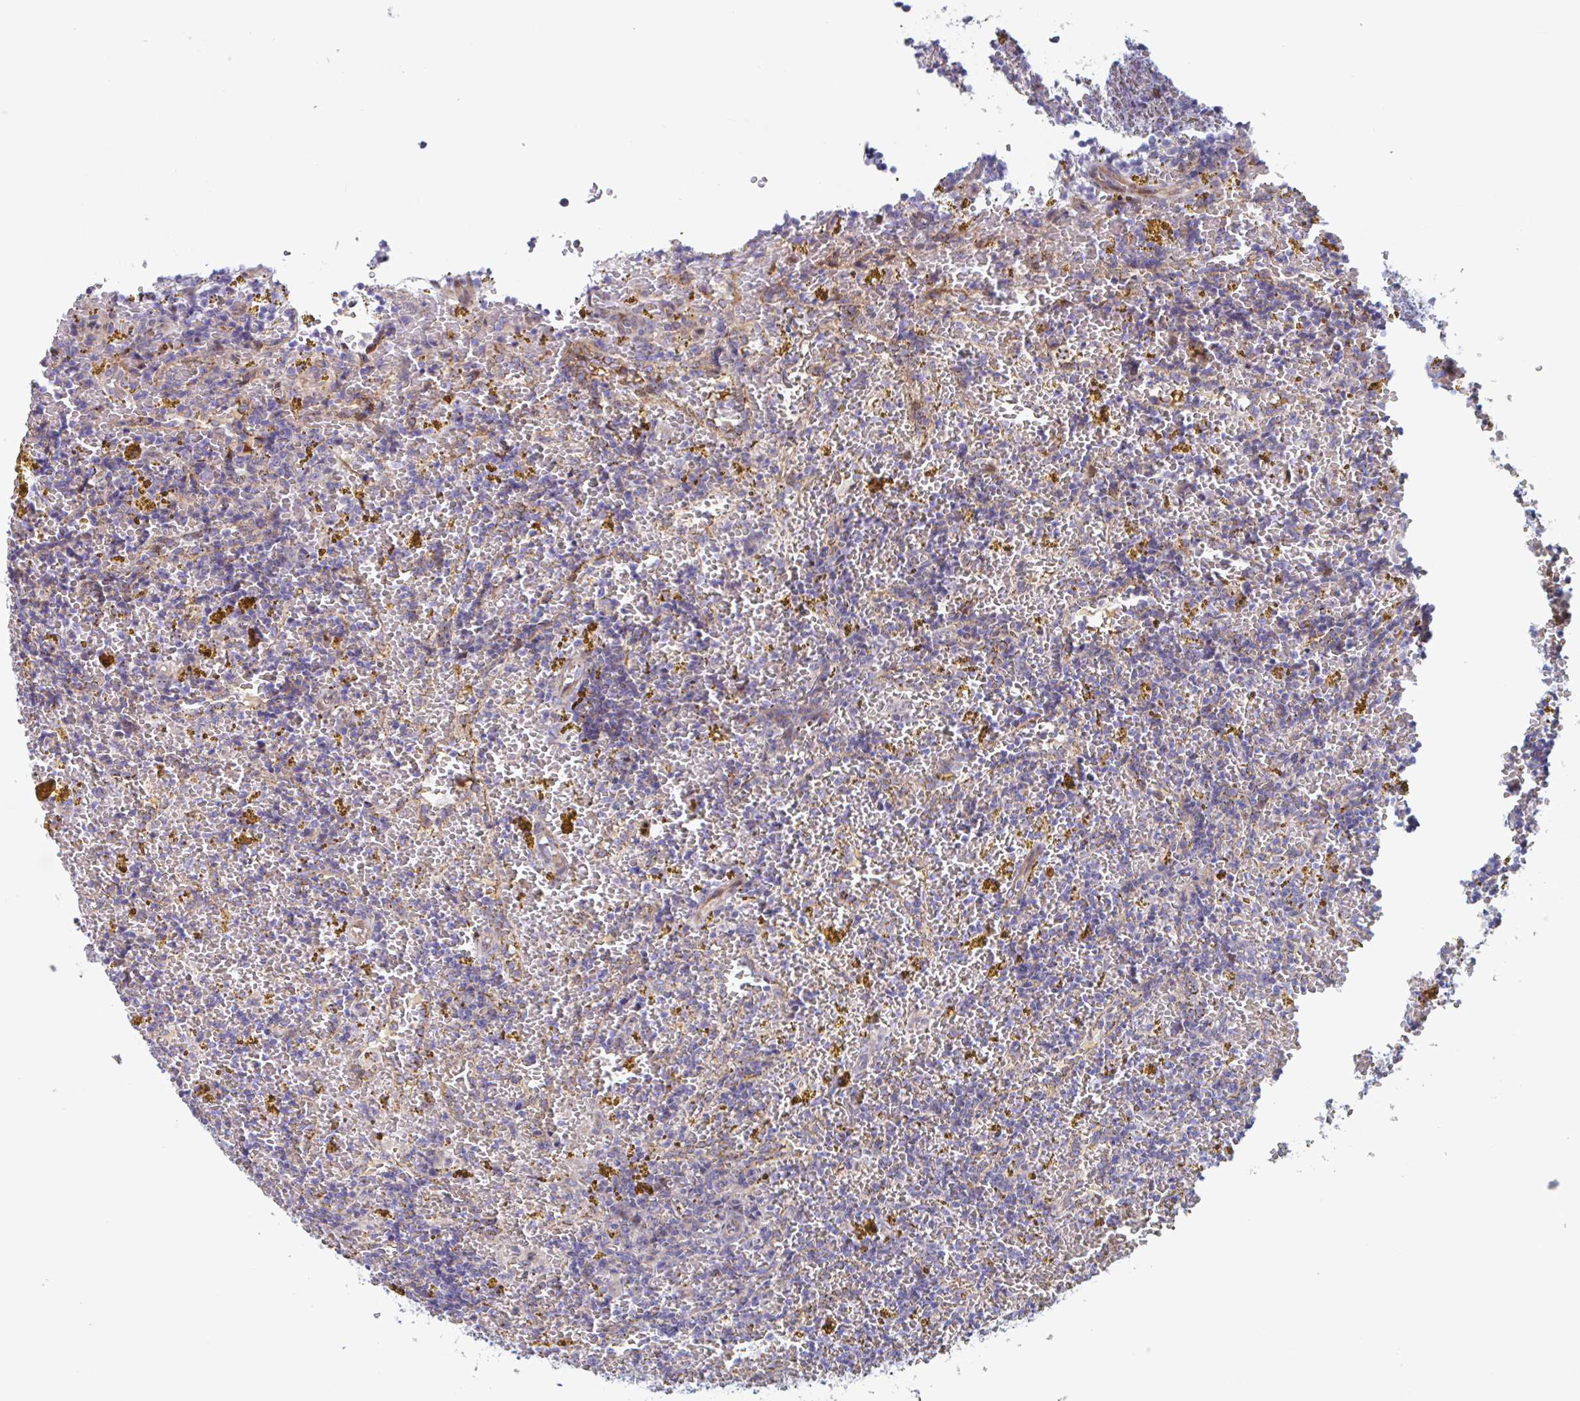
{"staining": {"intensity": "negative", "quantity": "none", "location": "none"}, "tissue": "lymphoma", "cell_type": "Tumor cells", "image_type": "cancer", "snomed": [{"axis": "morphology", "description": "Malignant lymphoma, non-Hodgkin's type, Low grade"}, {"axis": "topography", "description": "Spleen"}, {"axis": "topography", "description": "Lymph node"}], "caption": "Tumor cells are negative for brown protein staining in lymphoma.", "gene": "DUXA", "patient": {"sex": "female", "age": 66}}